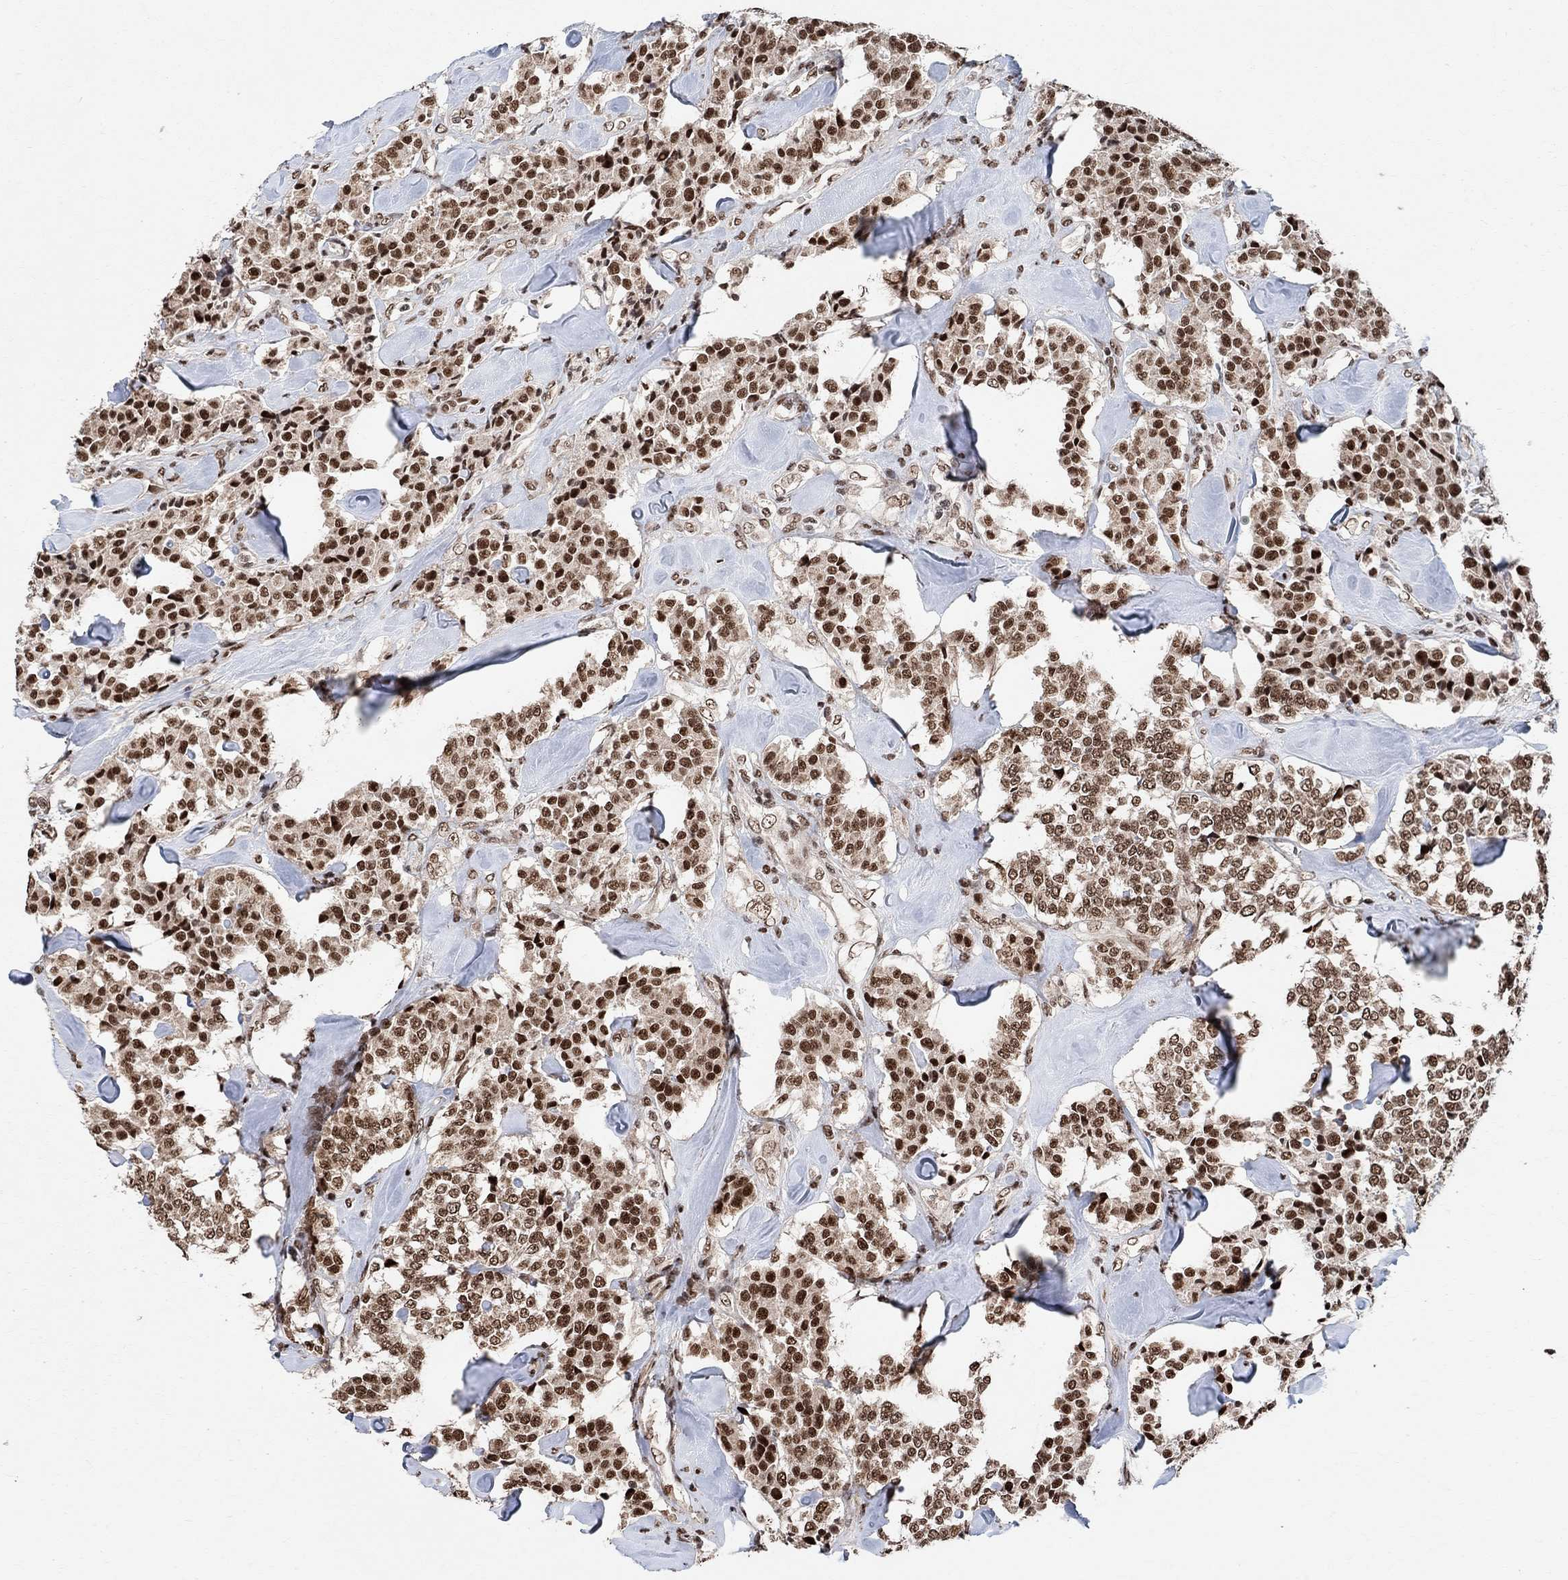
{"staining": {"intensity": "strong", "quantity": ">75%", "location": "nuclear"}, "tissue": "carcinoid", "cell_type": "Tumor cells", "image_type": "cancer", "snomed": [{"axis": "morphology", "description": "Carcinoid, malignant, NOS"}, {"axis": "topography", "description": "Pancreas"}], "caption": "Protein staining by immunohistochemistry exhibits strong nuclear positivity in approximately >75% of tumor cells in carcinoid.", "gene": "E4F1", "patient": {"sex": "male", "age": 41}}